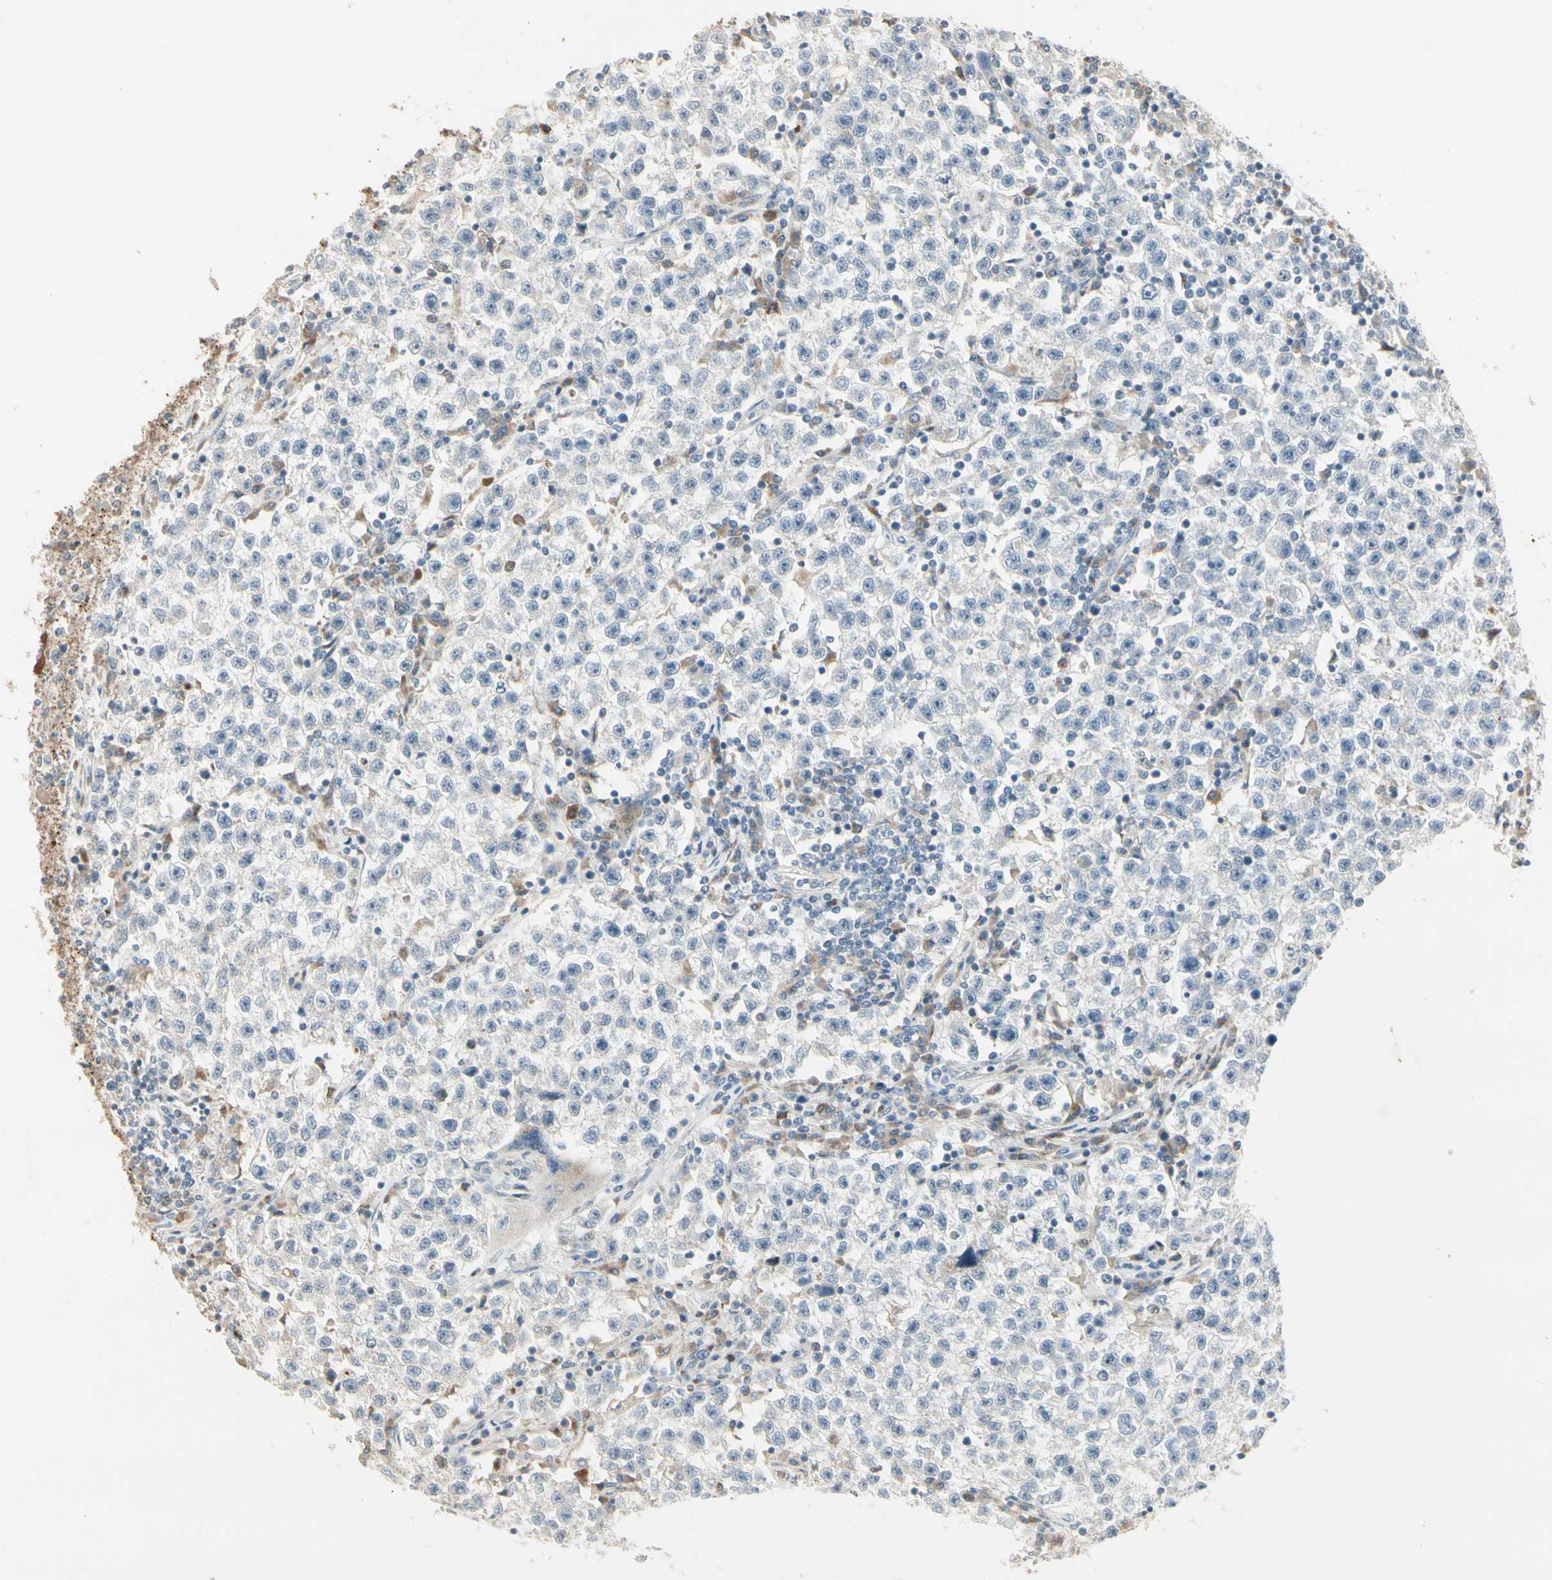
{"staining": {"intensity": "negative", "quantity": "none", "location": "none"}, "tissue": "testis cancer", "cell_type": "Tumor cells", "image_type": "cancer", "snomed": [{"axis": "morphology", "description": "Seminoma, NOS"}, {"axis": "topography", "description": "Testis"}], "caption": "High magnification brightfield microscopy of seminoma (testis) stained with DAB (3,3'-diaminobenzidine) (brown) and counterstained with hematoxylin (blue): tumor cells show no significant positivity.", "gene": "SKIL", "patient": {"sex": "male", "age": 22}}